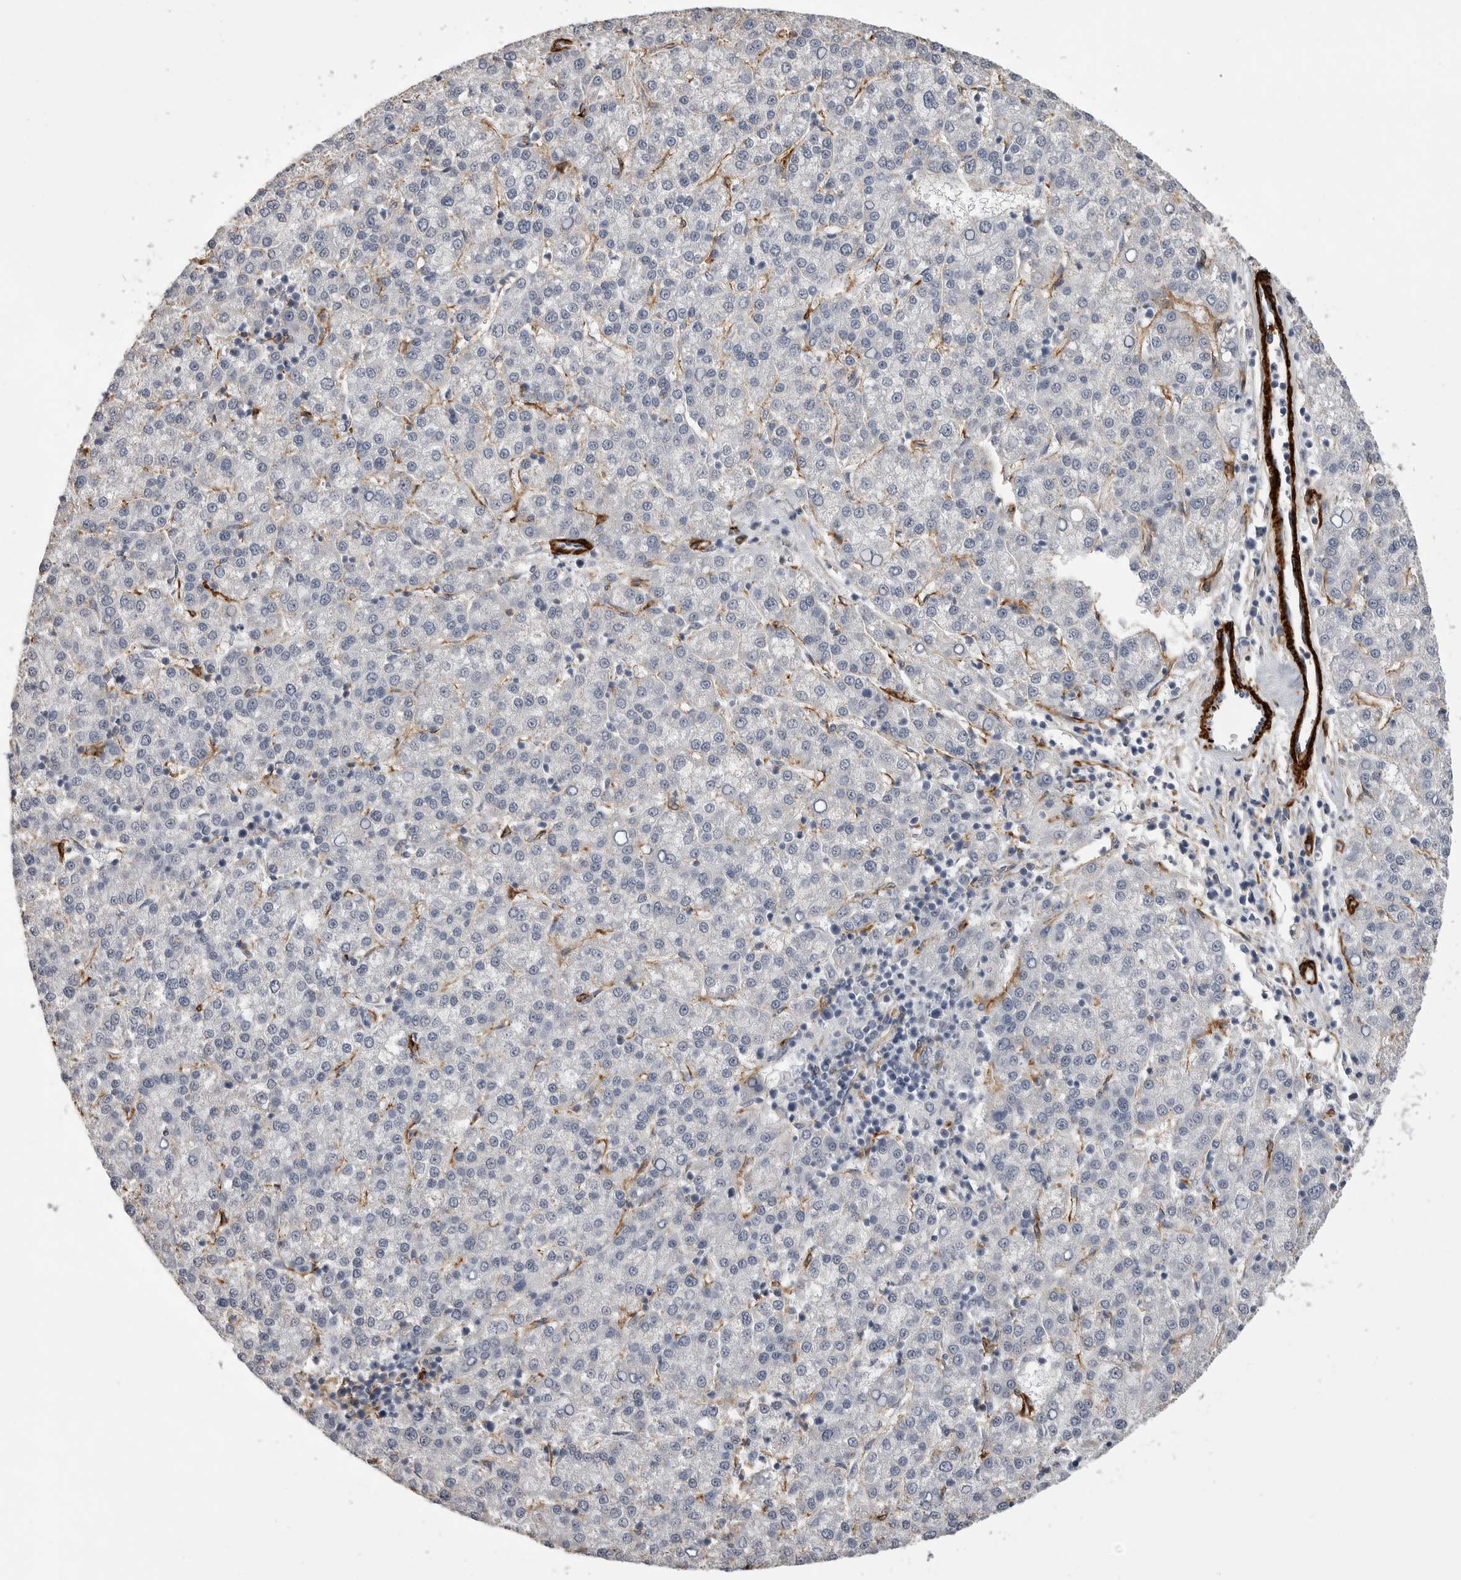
{"staining": {"intensity": "negative", "quantity": "none", "location": "none"}, "tissue": "liver cancer", "cell_type": "Tumor cells", "image_type": "cancer", "snomed": [{"axis": "morphology", "description": "Carcinoma, Hepatocellular, NOS"}, {"axis": "topography", "description": "Liver"}], "caption": "An immunohistochemistry photomicrograph of liver cancer (hepatocellular carcinoma) is shown. There is no staining in tumor cells of liver cancer (hepatocellular carcinoma). (Brightfield microscopy of DAB immunohistochemistry at high magnification).", "gene": "AOC3", "patient": {"sex": "female", "age": 58}}